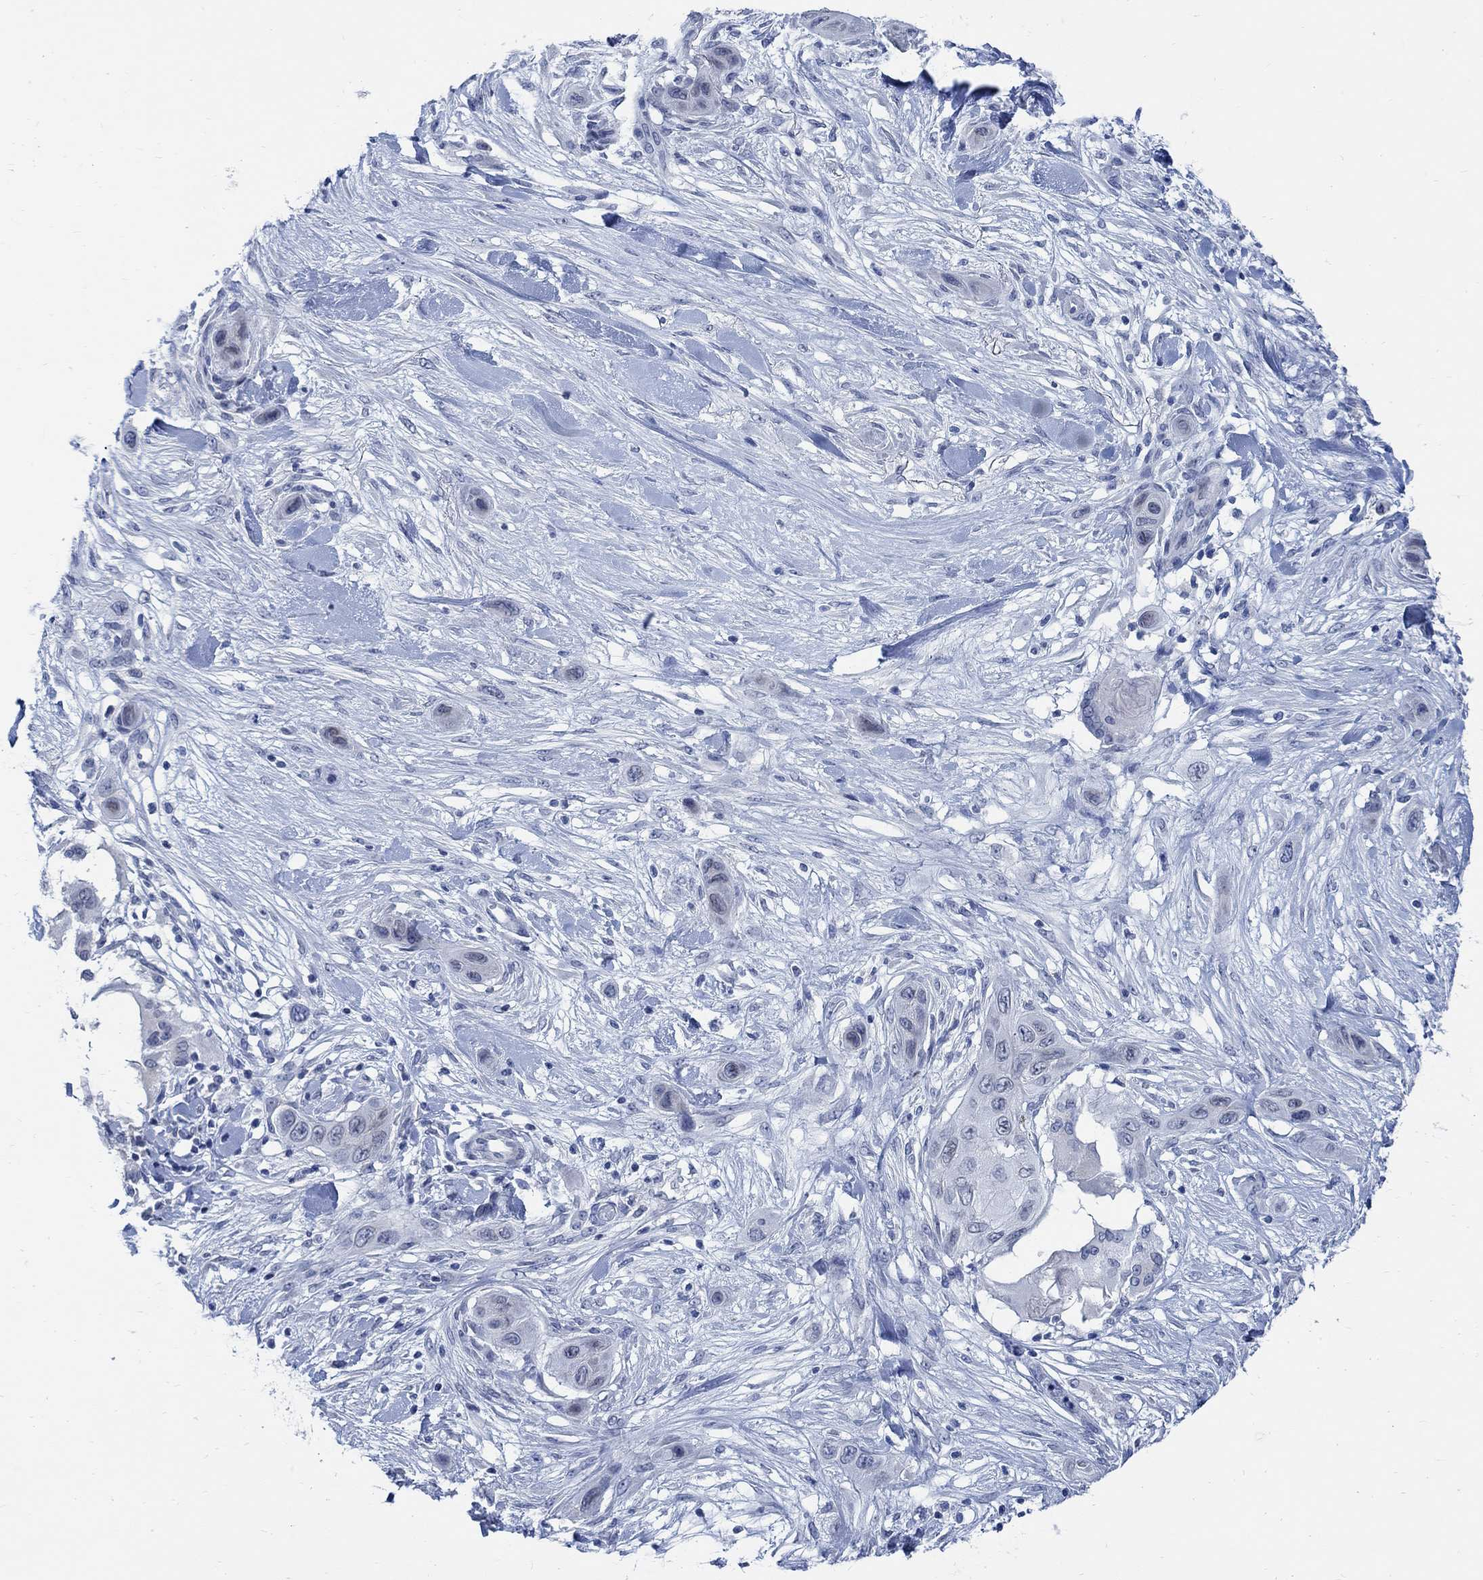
{"staining": {"intensity": "negative", "quantity": "none", "location": "none"}, "tissue": "skin cancer", "cell_type": "Tumor cells", "image_type": "cancer", "snomed": [{"axis": "morphology", "description": "Squamous cell carcinoma, NOS"}, {"axis": "topography", "description": "Skin"}], "caption": "DAB immunohistochemical staining of human skin cancer shows no significant expression in tumor cells.", "gene": "CAMK2N1", "patient": {"sex": "male", "age": 79}}